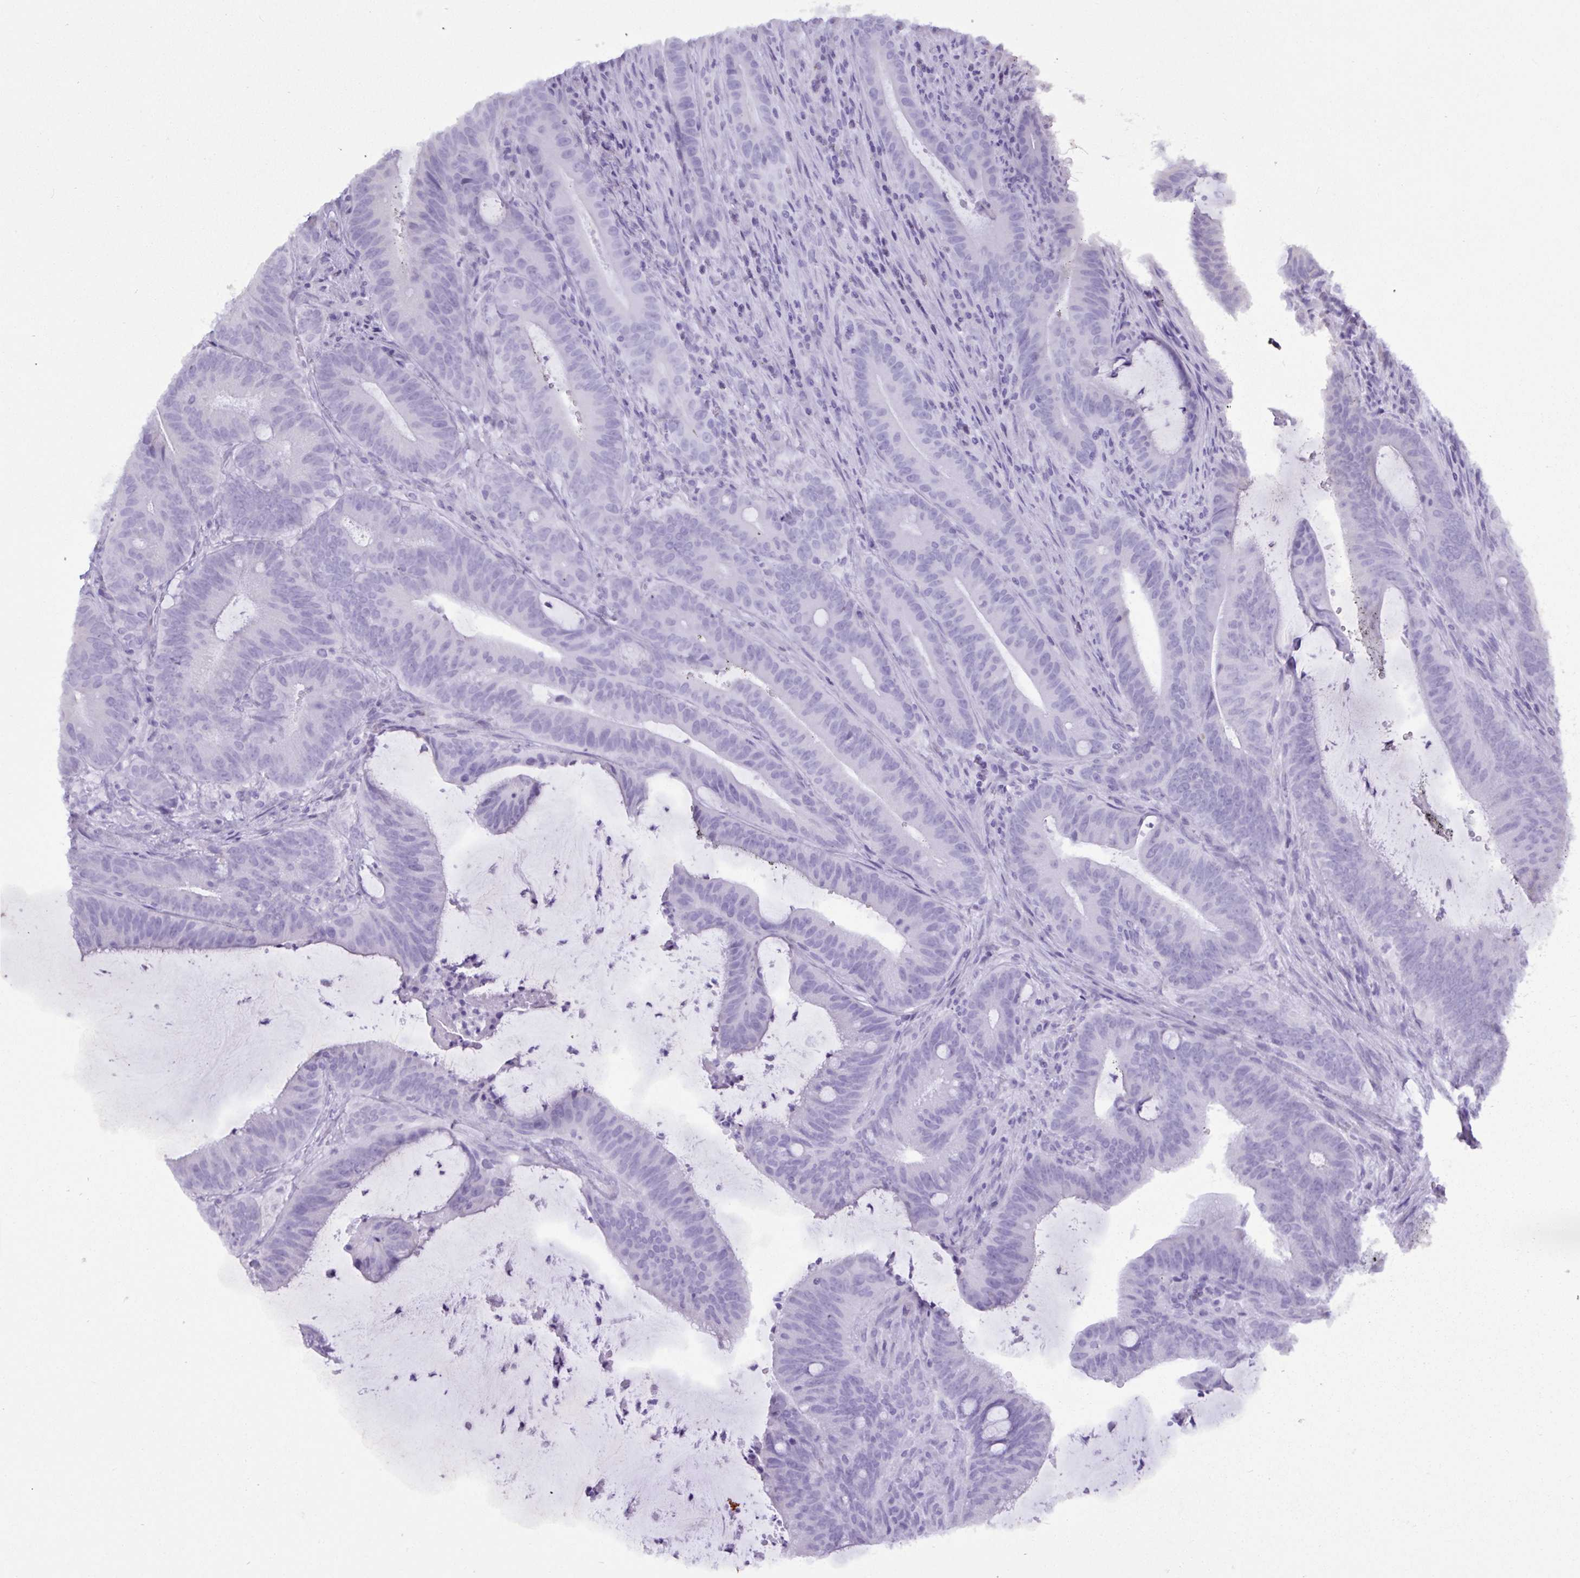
{"staining": {"intensity": "negative", "quantity": "none", "location": "none"}, "tissue": "colorectal cancer", "cell_type": "Tumor cells", "image_type": "cancer", "snomed": [{"axis": "morphology", "description": "Adenocarcinoma, NOS"}, {"axis": "topography", "description": "Colon"}], "caption": "Immunohistochemical staining of colorectal adenocarcinoma exhibits no significant positivity in tumor cells.", "gene": "C4orf33", "patient": {"sex": "female", "age": 43}}